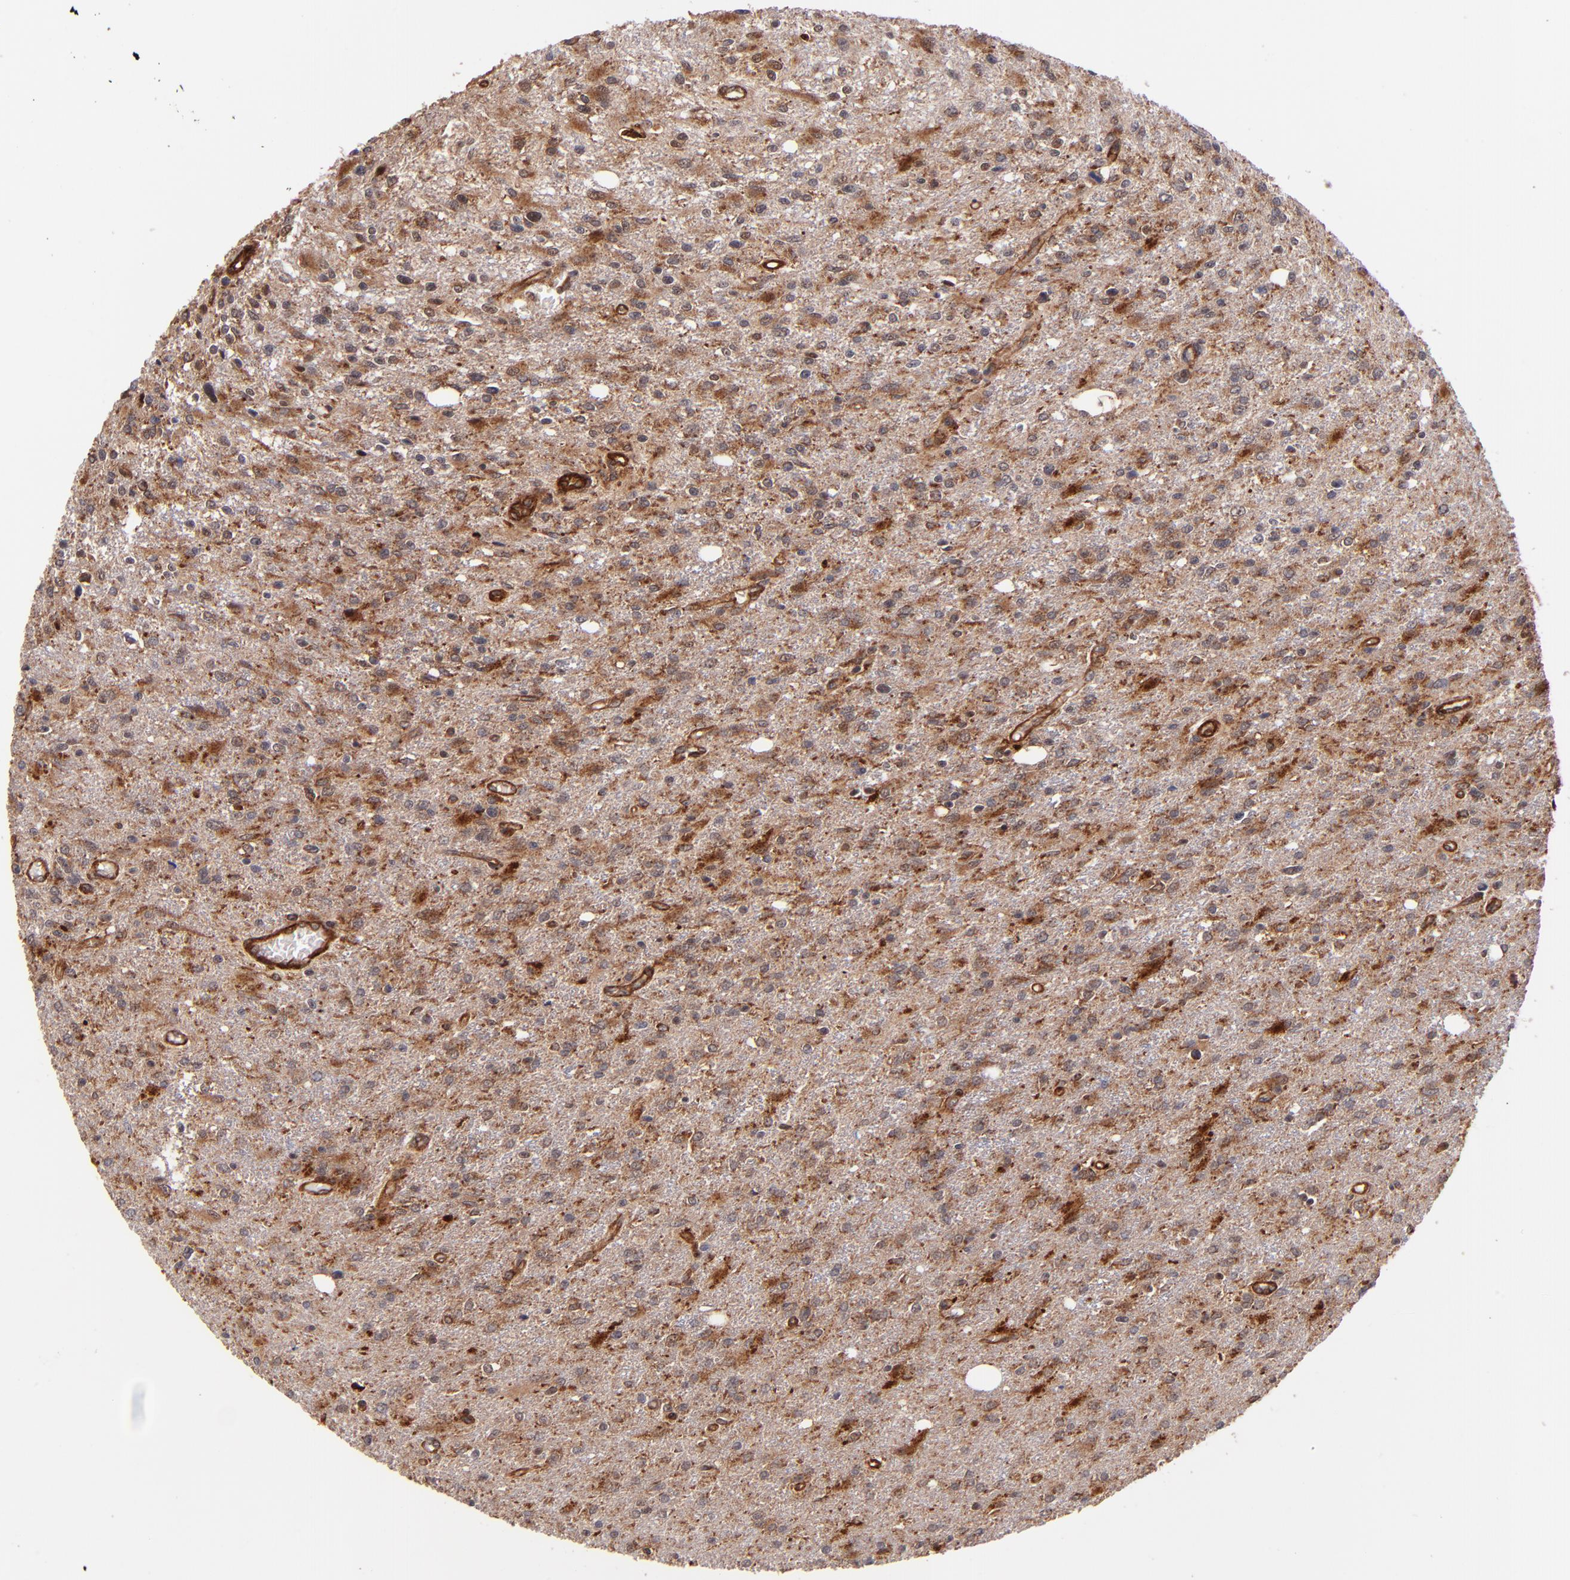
{"staining": {"intensity": "moderate", "quantity": ">75%", "location": "cytoplasmic/membranous"}, "tissue": "glioma", "cell_type": "Tumor cells", "image_type": "cancer", "snomed": [{"axis": "morphology", "description": "Glioma, malignant, High grade"}, {"axis": "topography", "description": "Cerebral cortex"}], "caption": "An image of human glioma stained for a protein exhibits moderate cytoplasmic/membranous brown staining in tumor cells.", "gene": "STX8", "patient": {"sex": "male", "age": 76}}